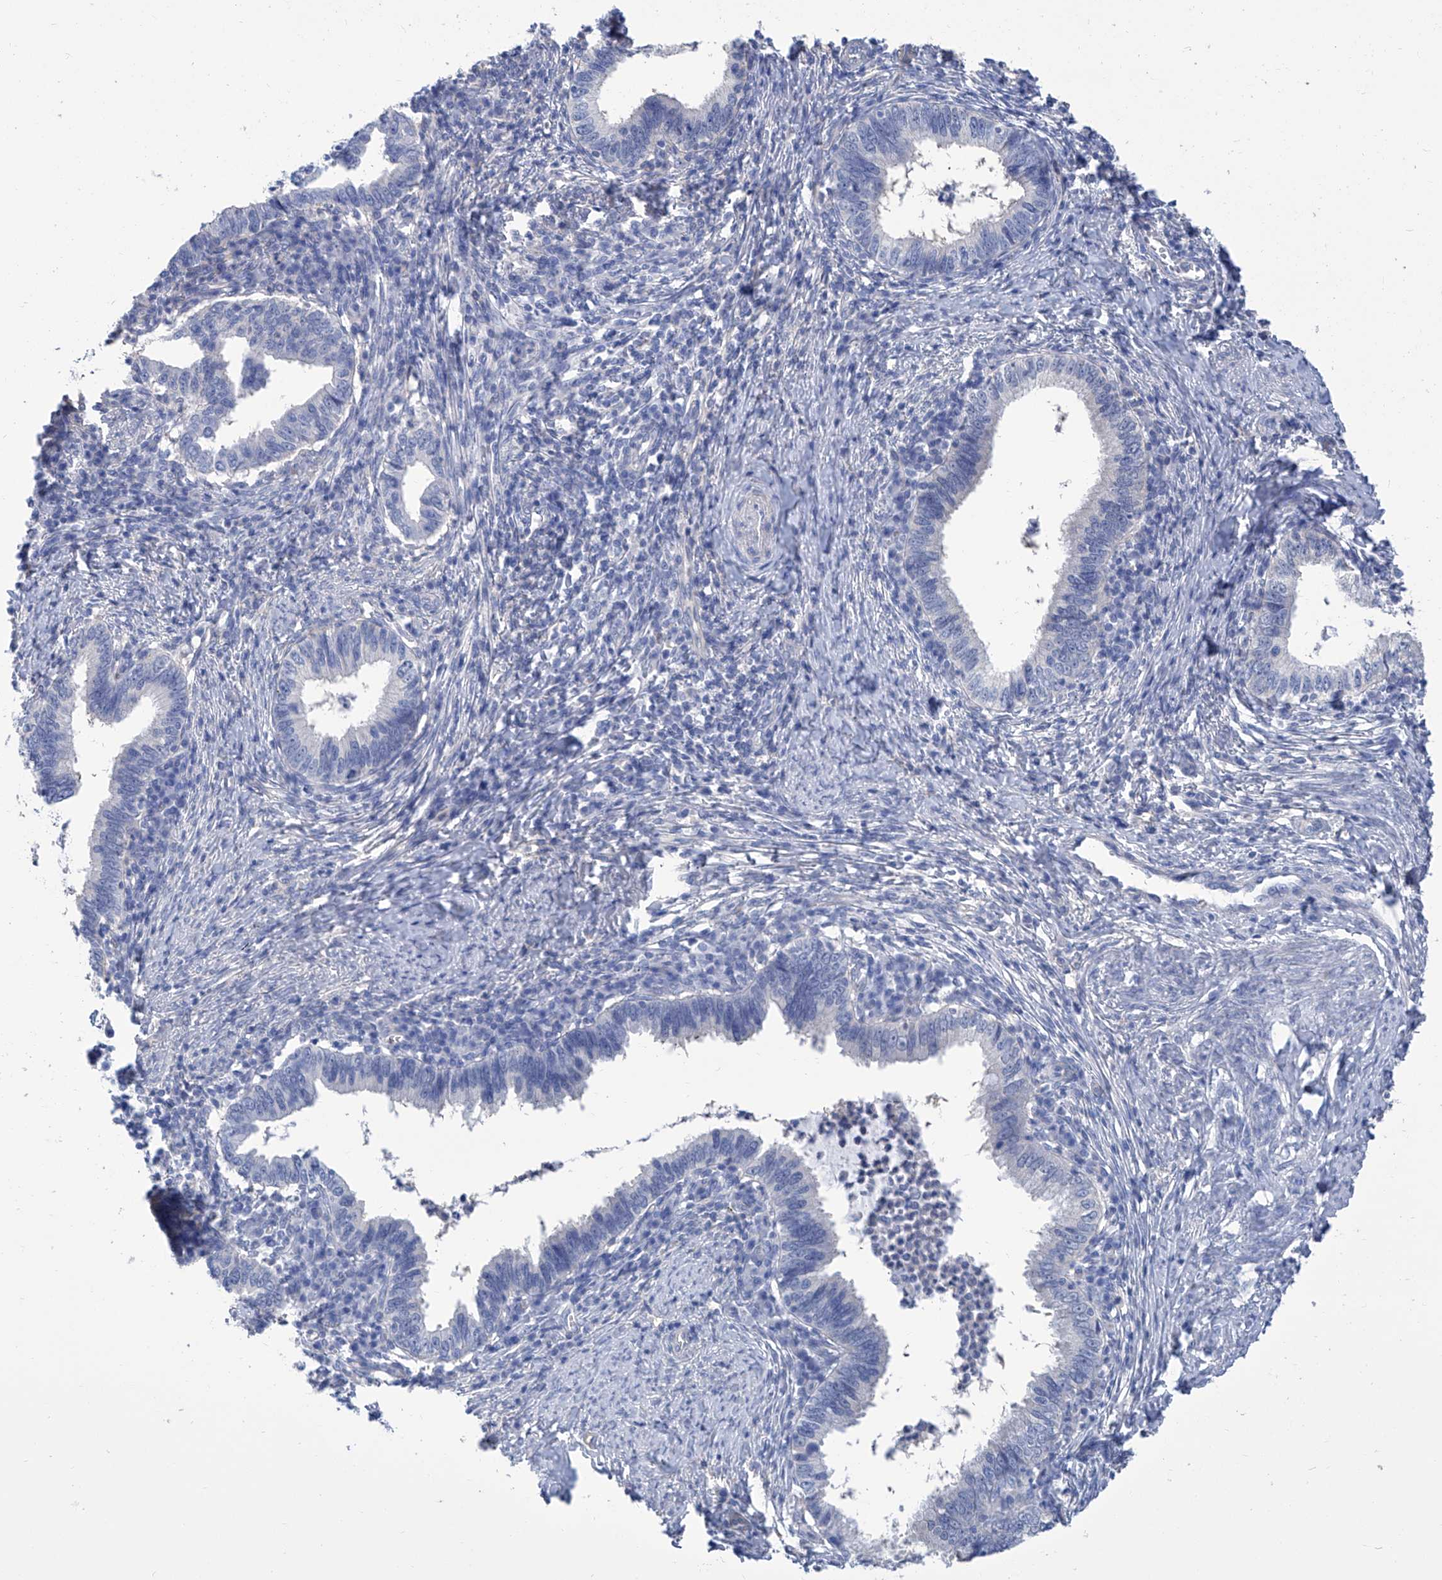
{"staining": {"intensity": "negative", "quantity": "none", "location": "none"}, "tissue": "cervical cancer", "cell_type": "Tumor cells", "image_type": "cancer", "snomed": [{"axis": "morphology", "description": "Adenocarcinoma, NOS"}, {"axis": "topography", "description": "Cervix"}], "caption": "DAB immunohistochemical staining of cervical cancer displays no significant positivity in tumor cells.", "gene": "SMS", "patient": {"sex": "female", "age": 36}}